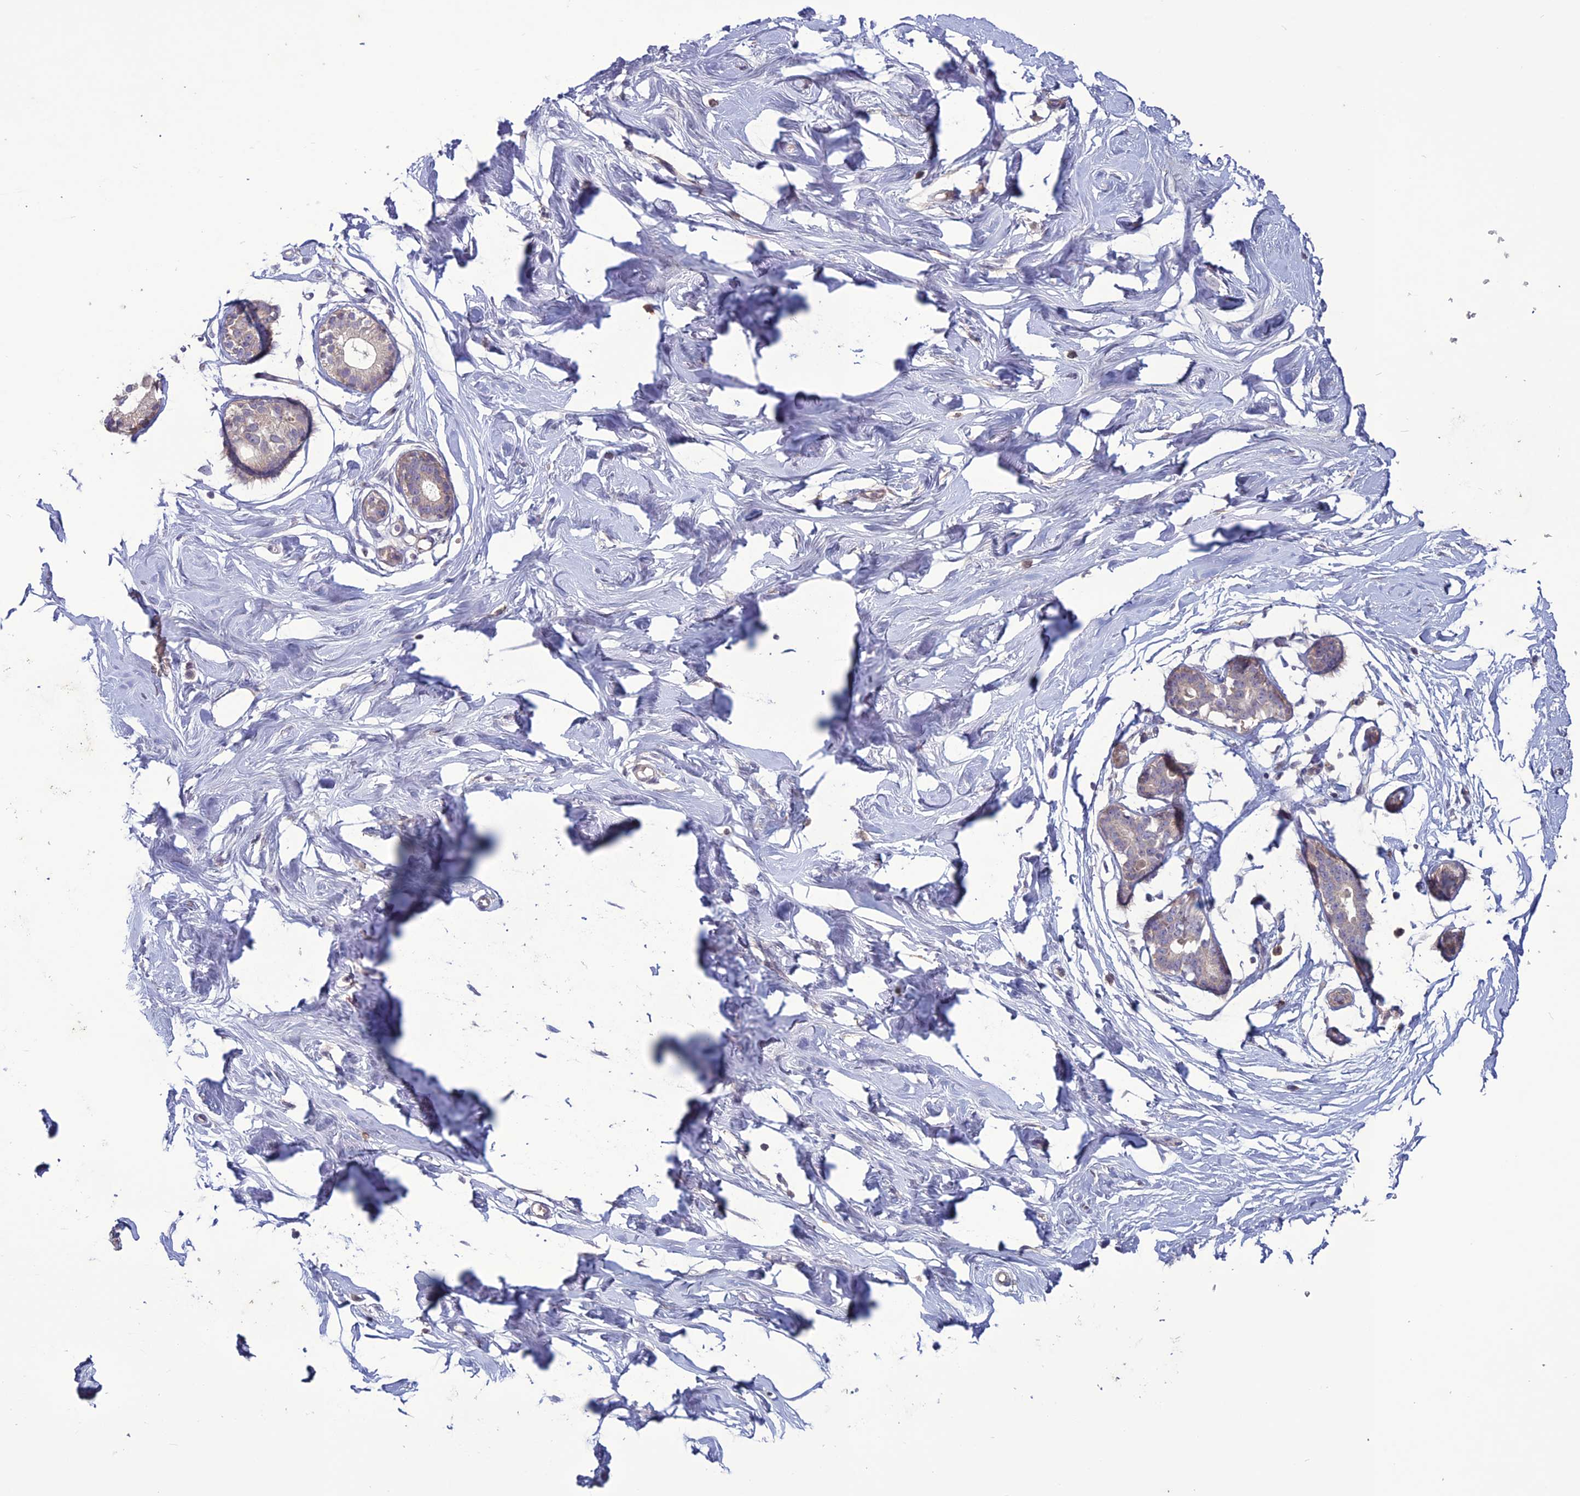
{"staining": {"intensity": "negative", "quantity": "none", "location": "none"}, "tissue": "breast", "cell_type": "Adipocytes", "image_type": "normal", "snomed": [{"axis": "morphology", "description": "Normal tissue, NOS"}, {"axis": "morphology", "description": "Adenoma, NOS"}, {"axis": "topography", "description": "Breast"}], "caption": "This image is of normal breast stained with immunohistochemistry to label a protein in brown with the nuclei are counter-stained blue. There is no expression in adipocytes. The staining was performed using DAB to visualize the protein expression in brown, while the nuclei were stained in blue with hematoxylin (Magnification: 20x).", "gene": "C2orf76", "patient": {"sex": "female", "age": 23}}